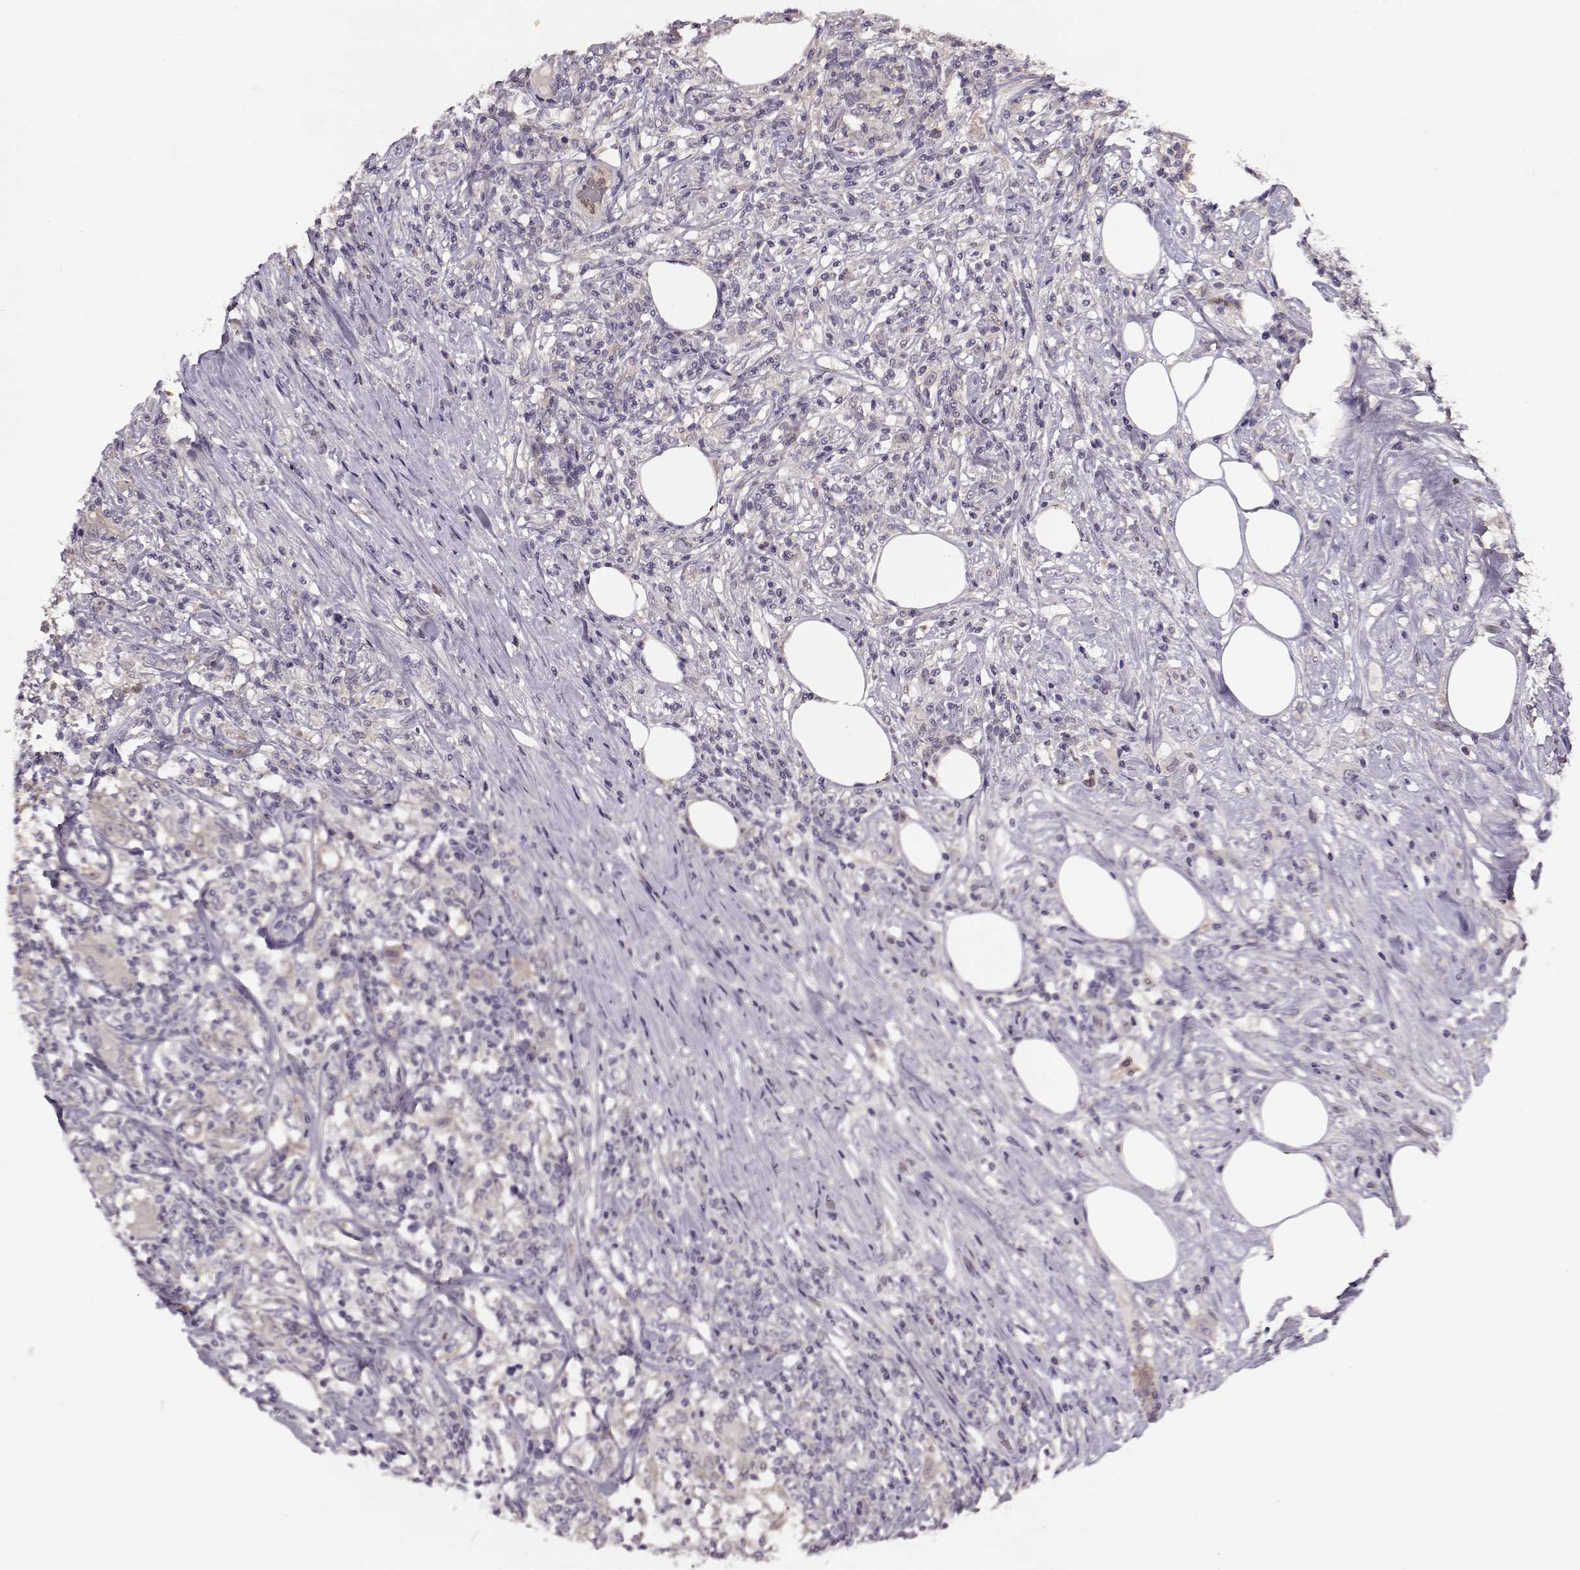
{"staining": {"intensity": "negative", "quantity": "none", "location": "none"}, "tissue": "lymphoma", "cell_type": "Tumor cells", "image_type": "cancer", "snomed": [{"axis": "morphology", "description": "Malignant lymphoma, non-Hodgkin's type, High grade"}, {"axis": "topography", "description": "Lymph node"}], "caption": "Malignant lymphoma, non-Hodgkin's type (high-grade) was stained to show a protein in brown. There is no significant positivity in tumor cells.", "gene": "ACOT11", "patient": {"sex": "female", "age": 84}}